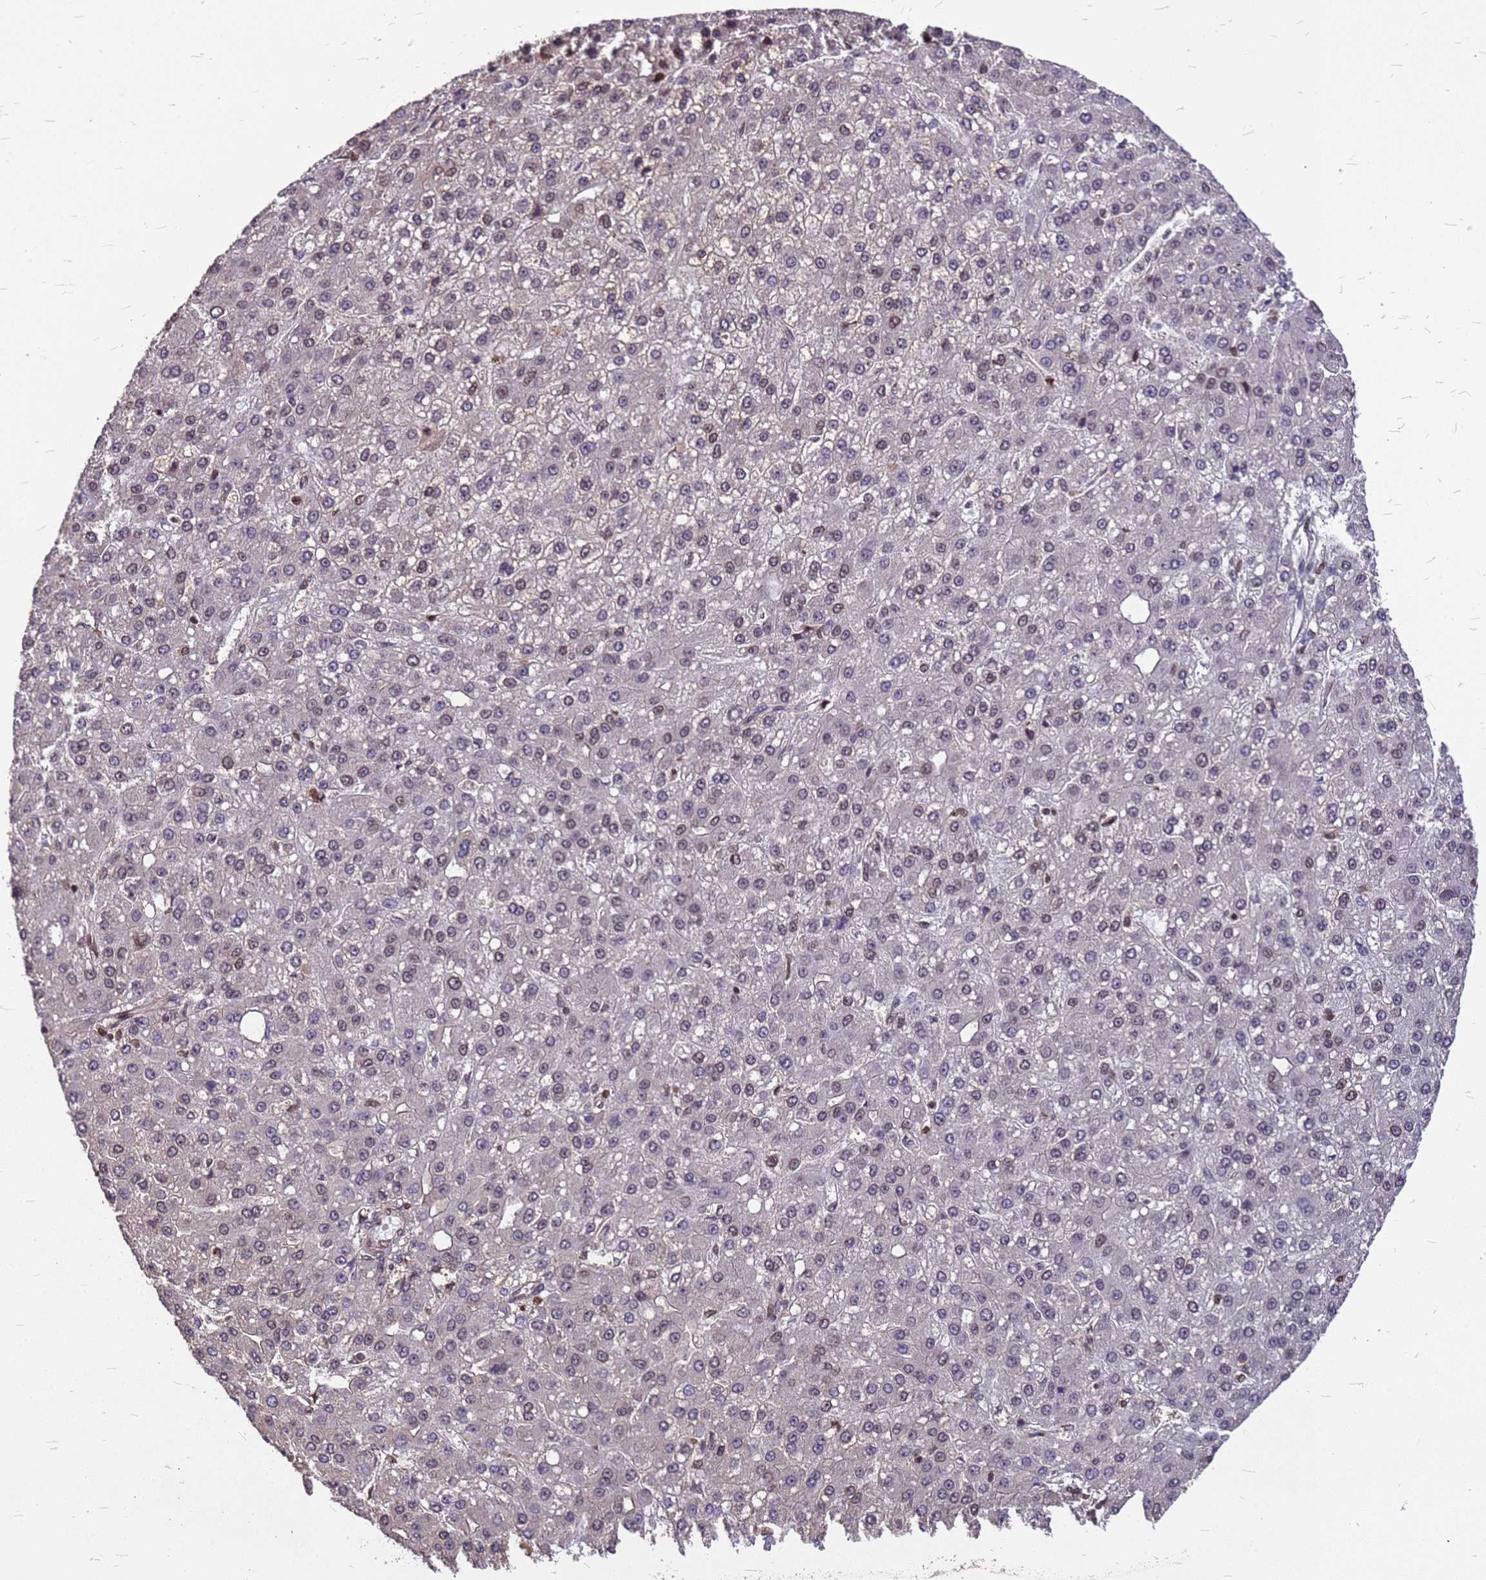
{"staining": {"intensity": "weak", "quantity": "<25%", "location": "nuclear"}, "tissue": "liver cancer", "cell_type": "Tumor cells", "image_type": "cancer", "snomed": [{"axis": "morphology", "description": "Carcinoma, Hepatocellular, NOS"}, {"axis": "topography", "description": "Liver"}], "caption": "Micrograph shows no significant protein positivity in tumor cells of liver hepatocellular carcinoma.", "gene": "C1orf35", "patient": {"sex": "male", "age": 67}}